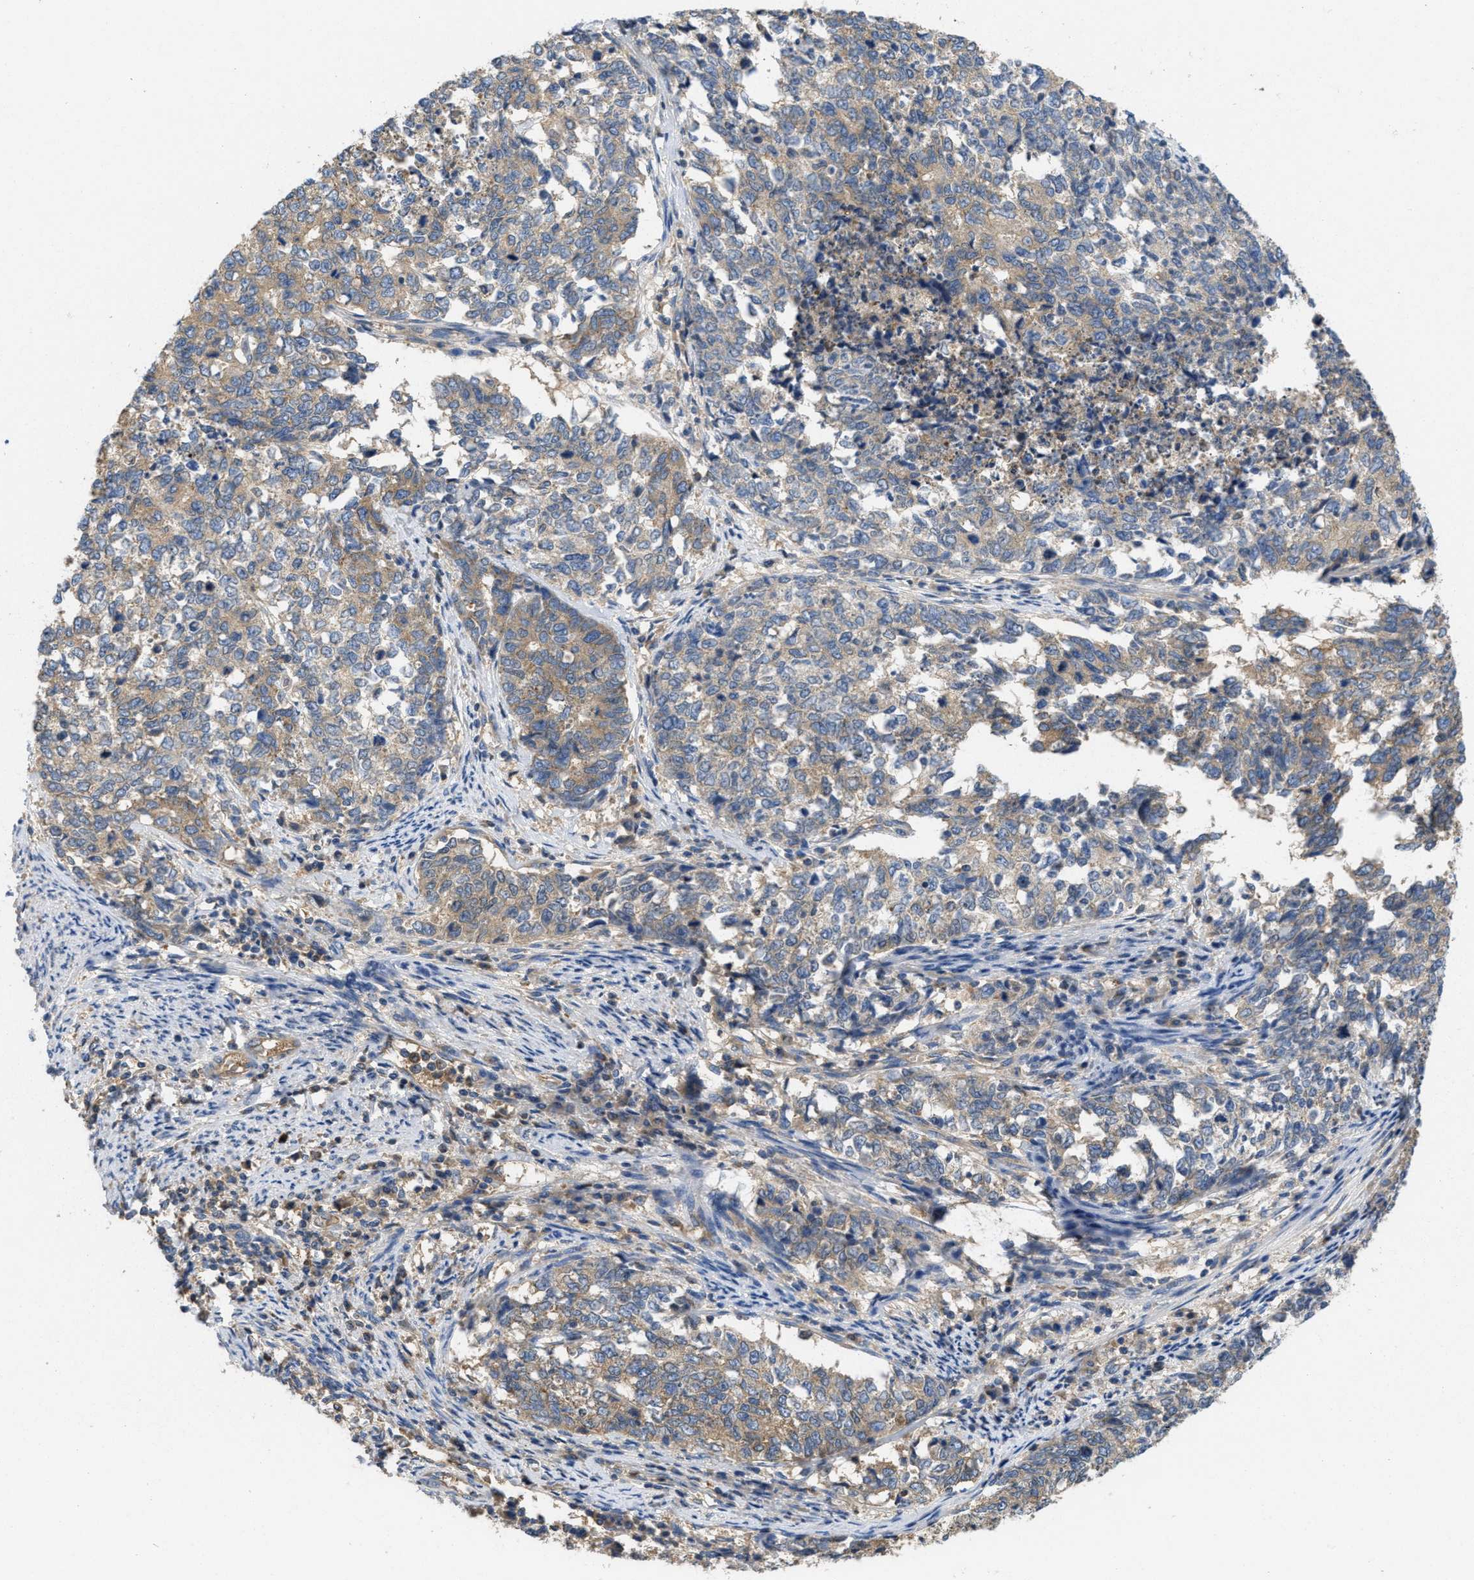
{"staining": {"intensity": "weak", "quantity": ">75%", "location": "cytoplasmic/membranous"}, "tissue": "cervical cancer", "cell_type": "Tumor cells", "image_type": "cancer", "snomed": [{"axis": "morphology", "description": "Squamous cell carcinoma, NOS"}, {"axis": "topography", "description": "Cervix"}], "caption": "Protein staining of cervical squamous cell carcinoma tissue demonstrates weak cytoplasmic/membranous expression in about >75% of tumor cells.", "gene": "RNF216", "patient": {"sex": "female", "age": 63}}